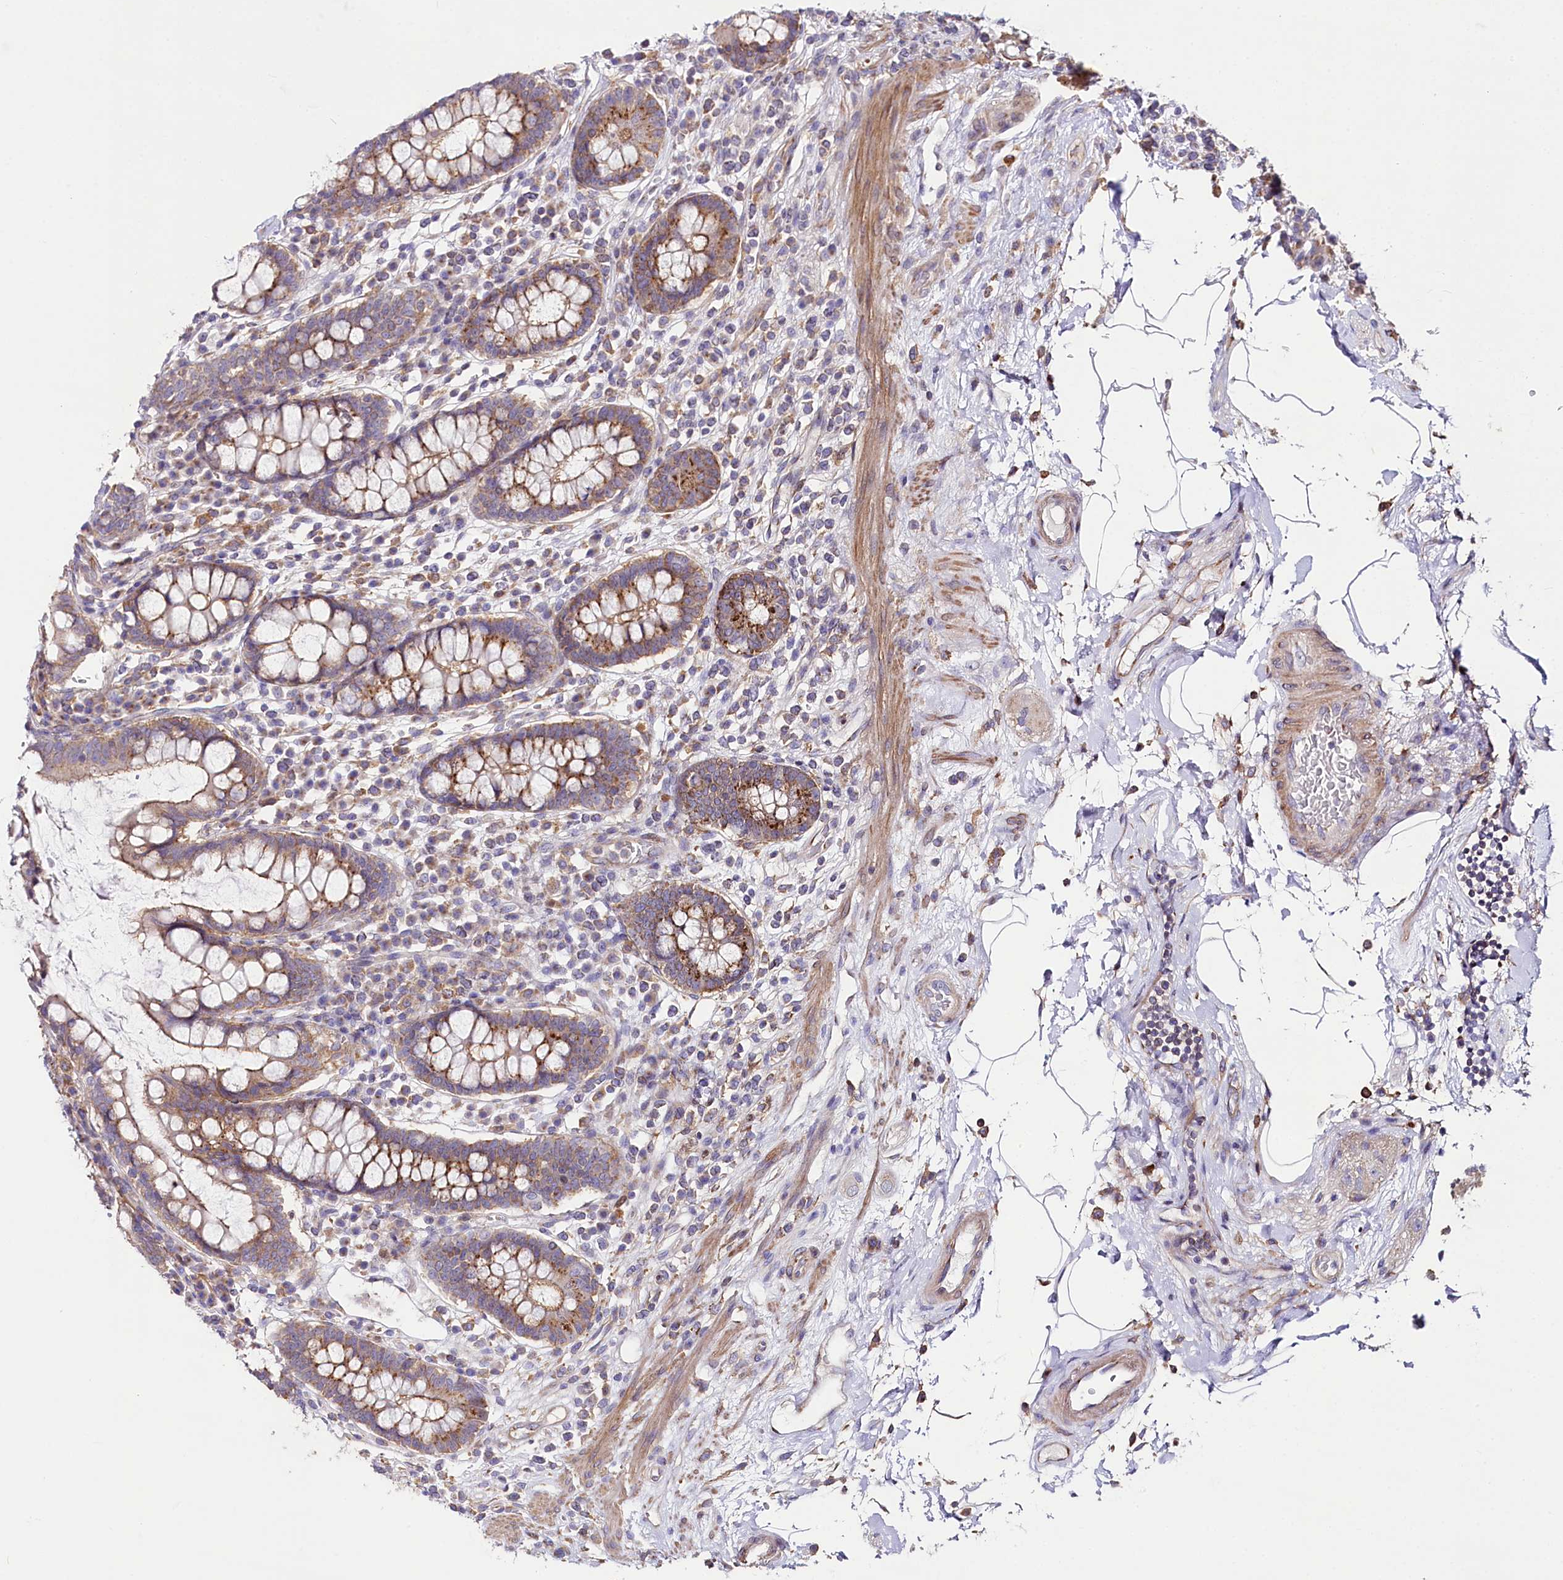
{"staining": {"intensity": "negative", "quantity": "none", "location": "none"}, "tissue": "colon", "cell_type": "Endothelial cells", "image_type": "normal", "snomed": [{"axis": "morphology", "description": "Normal tissue, NOS"}, {"axis": "topography", "description": "Colon"}], "caption": "This is a image of IHC staining of normal colon, which shows no staining in endothelial cells.", "gene": "STX6", "patient": {"sex": "female", "age": 79}}